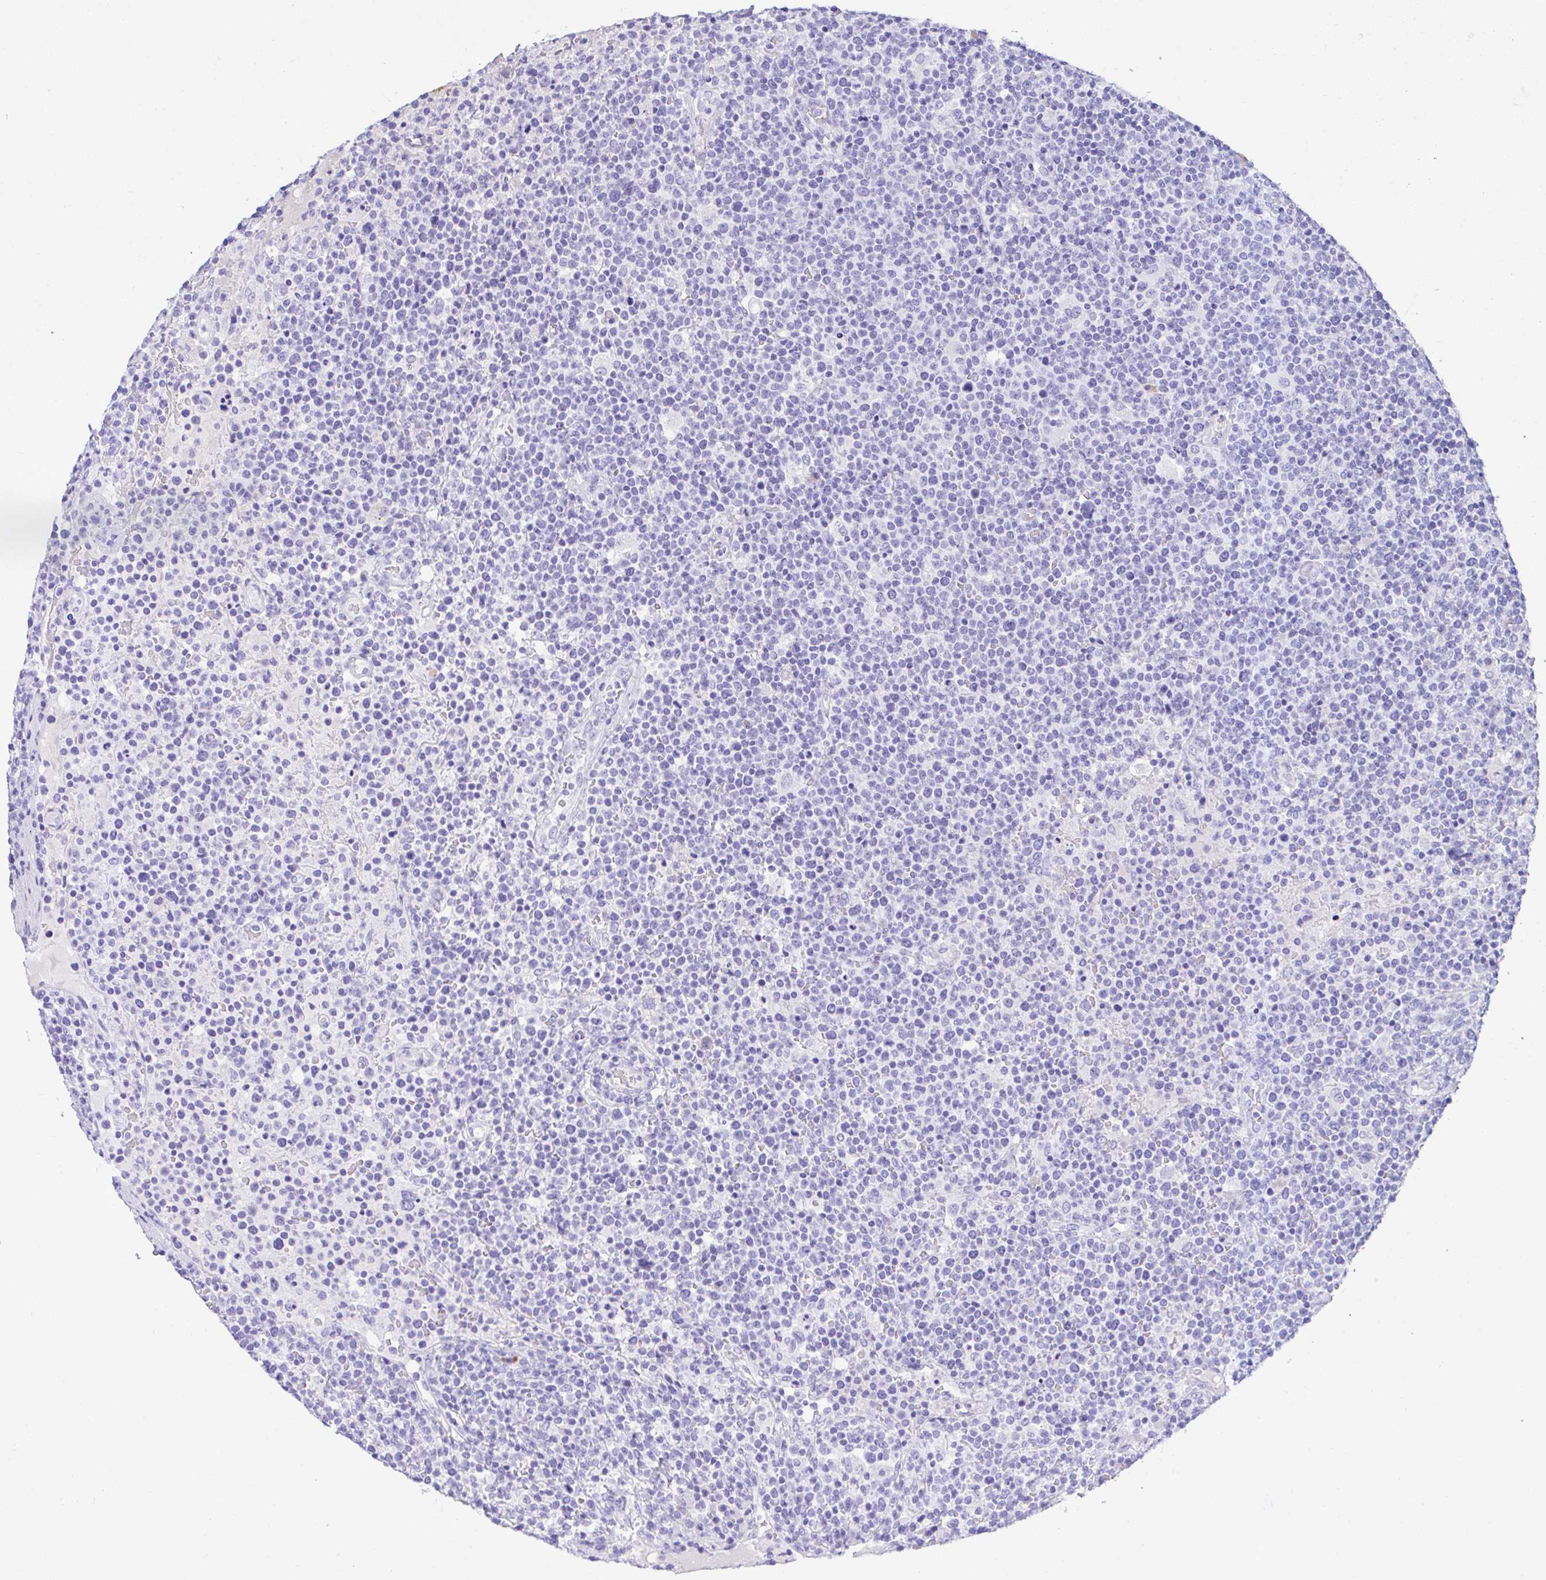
{"staining": {"intensity": "negative", "quantity": "none", "location": "none"}, "tissue": "lymphoma", "cell_type": "Tumor cells", "image_type": "cancer", "snomed": [{"axis": "morphology", "description": "Malignant lymphoma, non-Hodgkin's type, High grade"}, {"axis": "topography", "description": "Lymph node"}], "caption": "A histopathology image of lymphoma stained for a protein exhibits no brown staining in tumor cells.", "gene": "AKR1D1", "patient": {"sex": "male", "age": 61}}